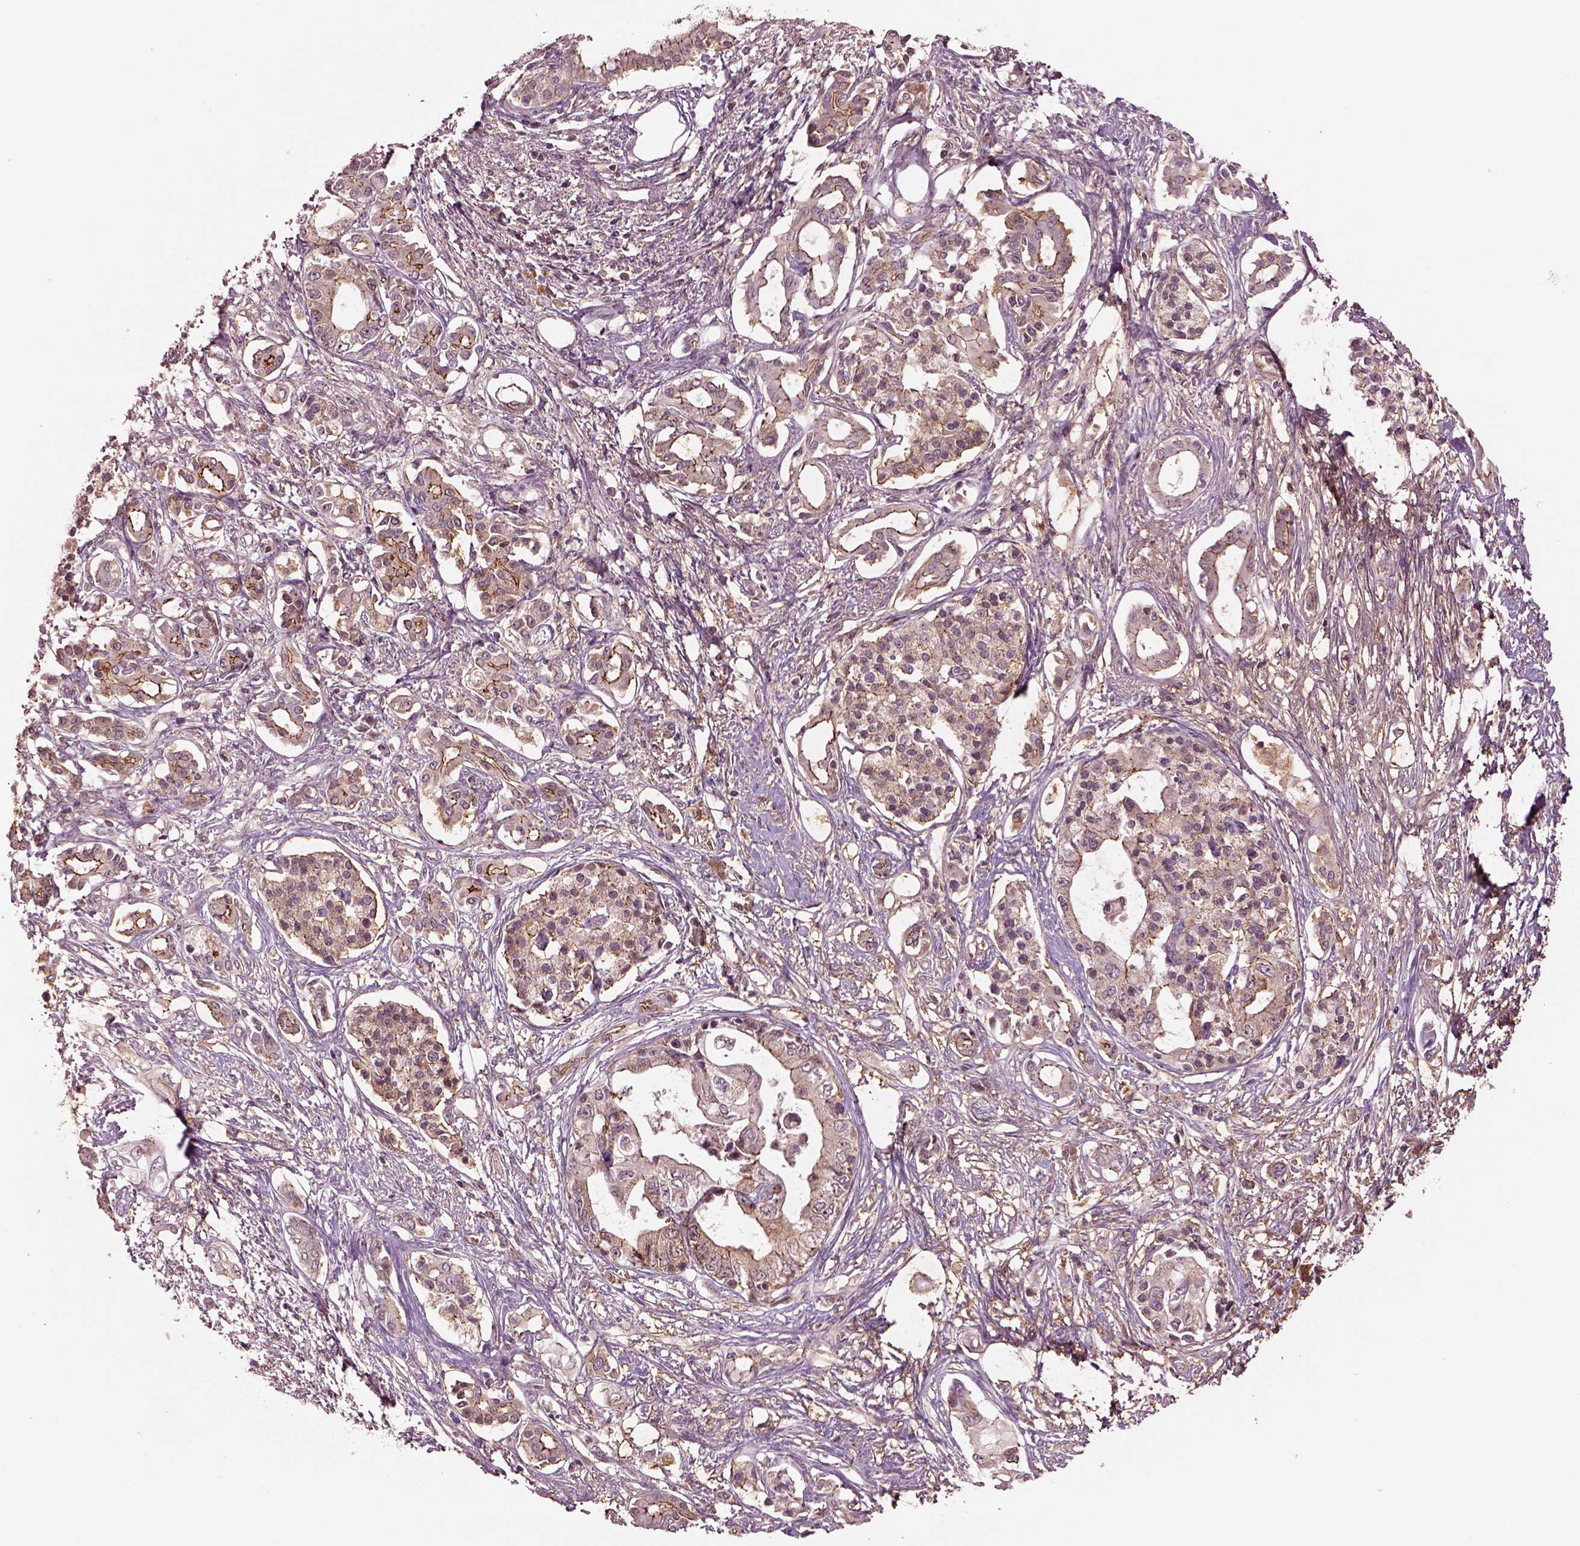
{"staining": {"intensity": "moderate", "quantity": "25%-75%", "location": "cytoplasmic/membranous"}, "tissue": "pancreatic cancer", "cell_type": "Tumor cells", "image_type": "cancer", "snomed": [{"axis": "morphology", "description": "Adenocarcinoma, NOS"}, {"axis": "topography", "description": "Pancreas"}], "caption": "Pancreatic adenocarcinoma stained with a brown dye displays moderate cytoplasmic/membranous positive staining in approximately 25%-75% of tumor cells.", "gene": "MTHFS", "patient": {"sex": "female", "age": 63}}